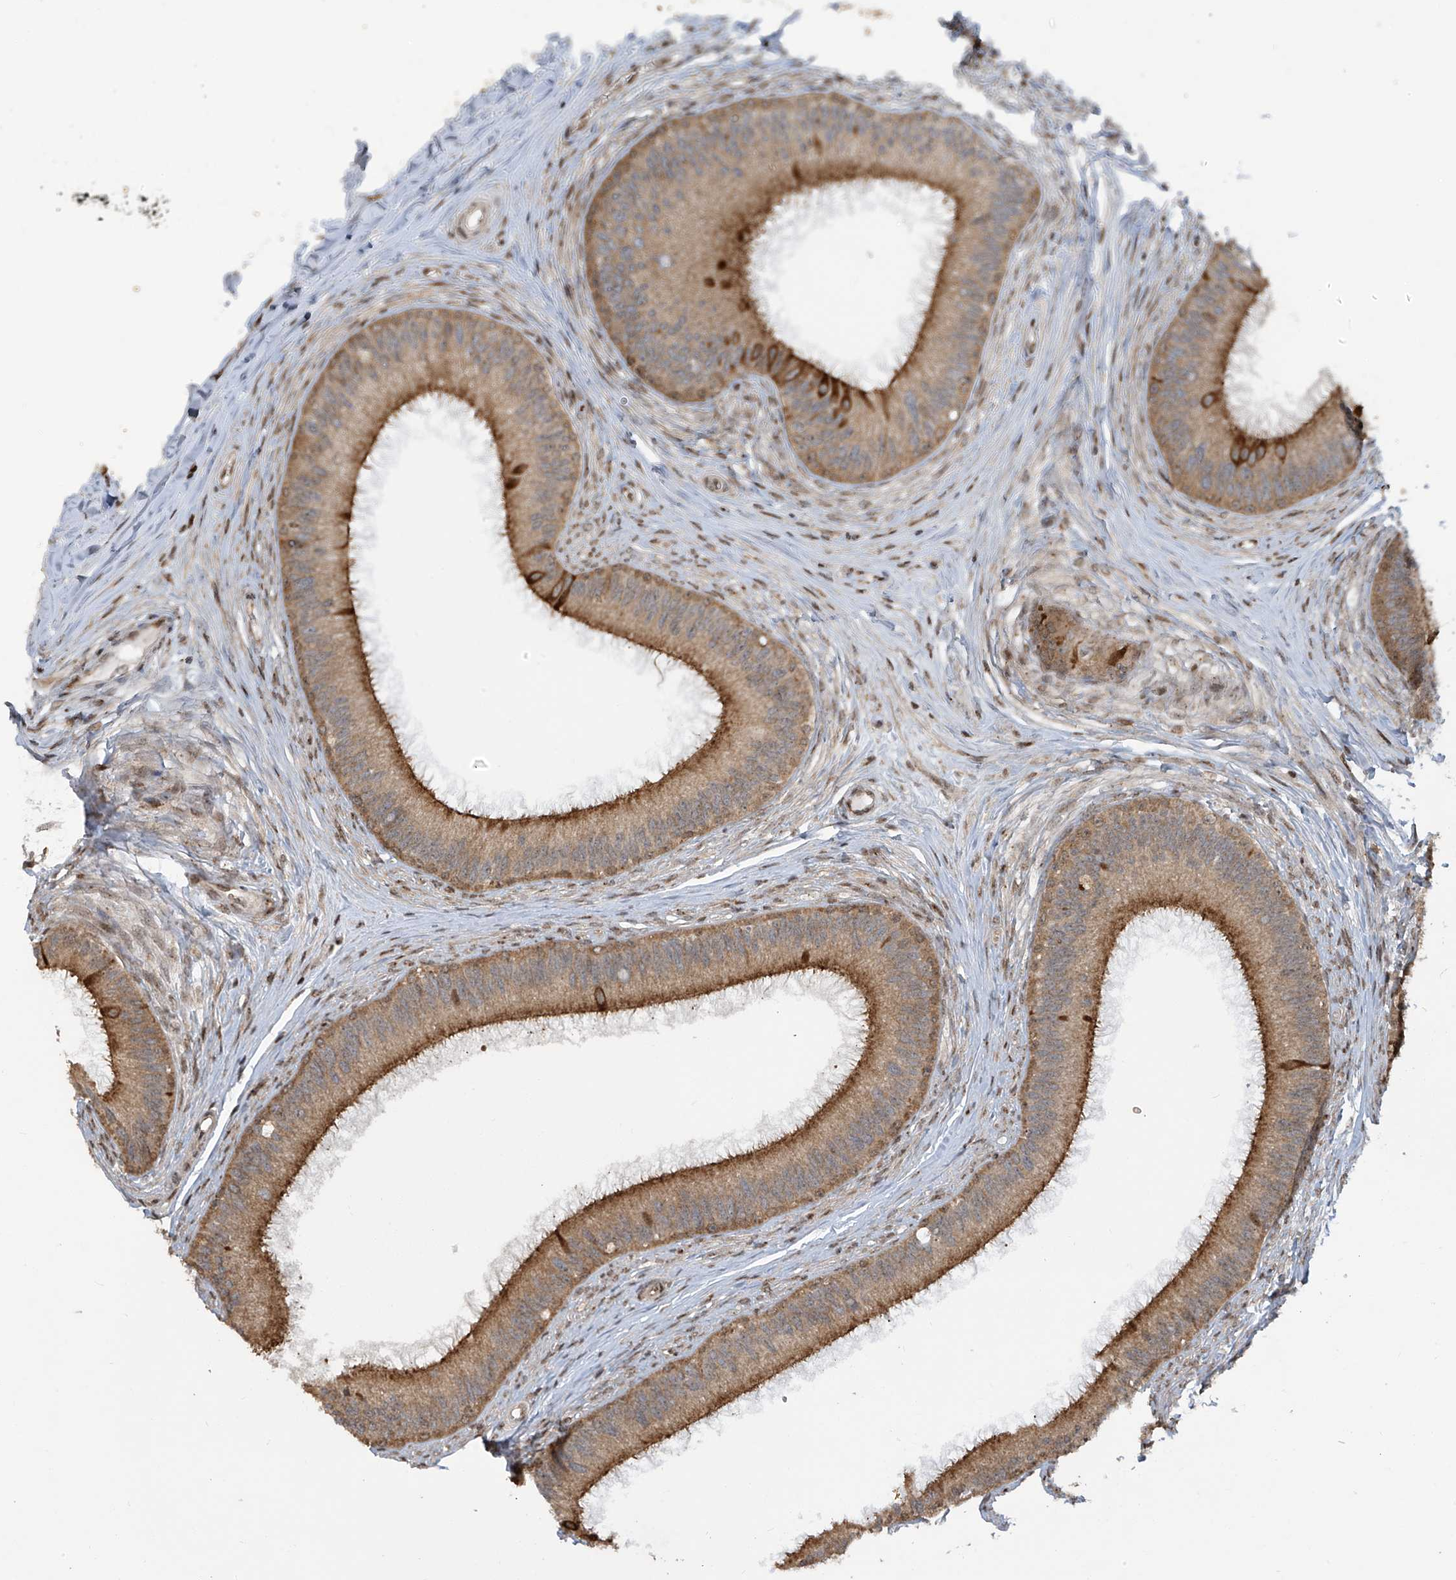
{"staining": {"intensity": "moderate", "quantity": ">75%", "location": "cytoplasmic/membranous"}, "tissue": "epididymis", "cell_type": "Glandular cells", "image_type": "normal", "snomed": [{"axis": "morphology", "description": "Normal tissue, NOS"}, {"axis": "topography", "description": "Epididymis"}], "caption": "DAB (3,3'-diaminobenzidine) immunohistochemical staining of normal human epididymis reveals moderate cytoplasmic/membranous protein expression in approximately >75% of glandular cells.", "gene": "VMP1", "patient": {"sex": "male", "age": 27}}